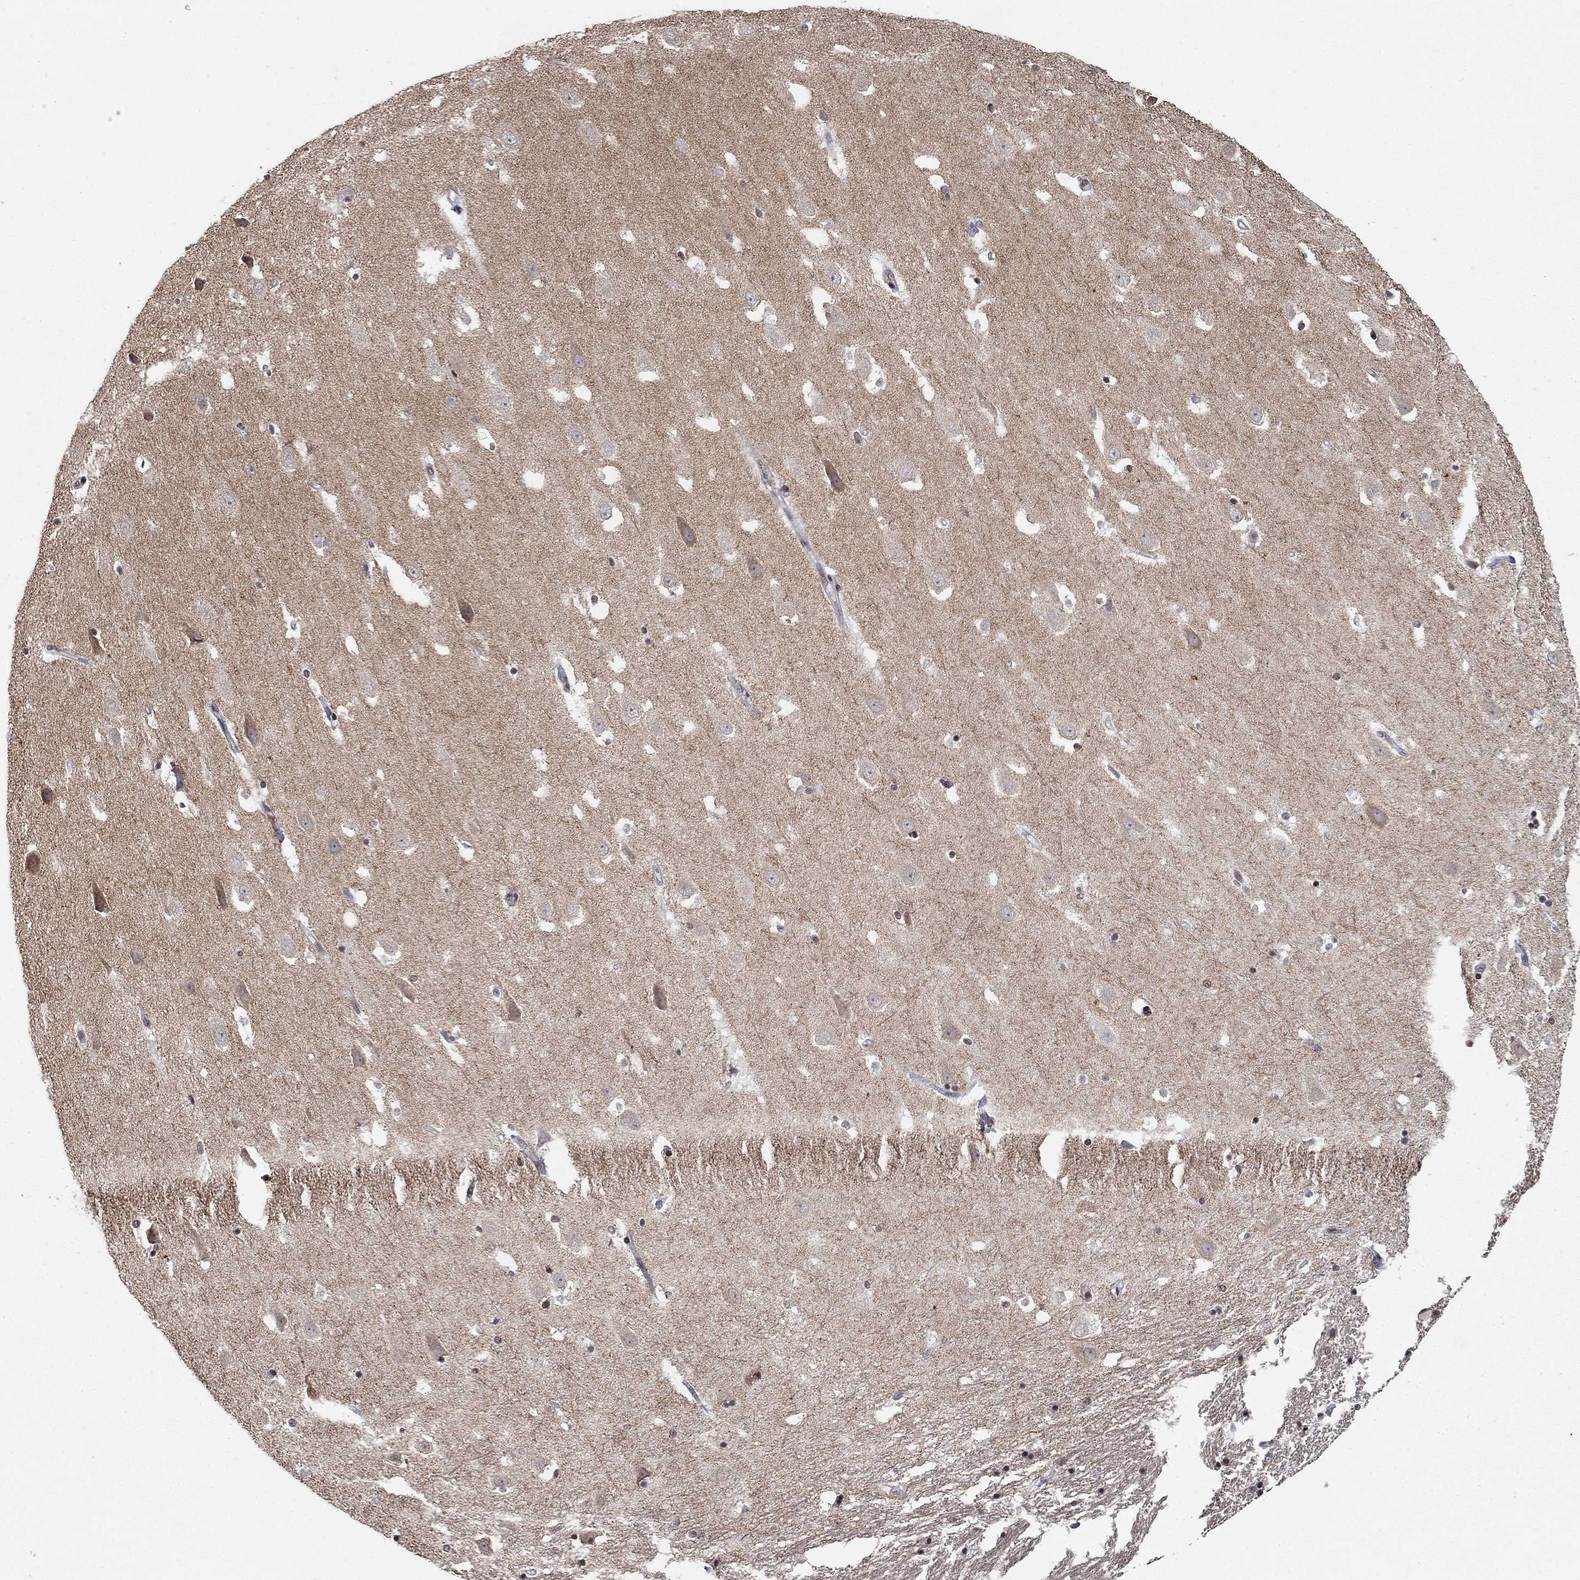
{"staining": {"intensity": "negative", "quantity": "none", "location": "none"}, "tissue": "hippocampus", "cell_type": "Glial cells", "image_type": "normal", "snomed": [{"axis": "morphology", "description": "Normal tissue, NOS"}, {"axis": "topography", "description": "Hippocampus"}], "caption": "High magnification brightfield microscopy of benign hippocampus stained with DAB (3,3'-diaminobenzidine) (brown) and counterstained with hematoxylin (blue): glial cells show no significant expression. (DAB immunohistochemistry visualized using brightfield microscopy, high magnification).", "gene": "GRIA3", "patient": {"sex": "male", "age": 49}}